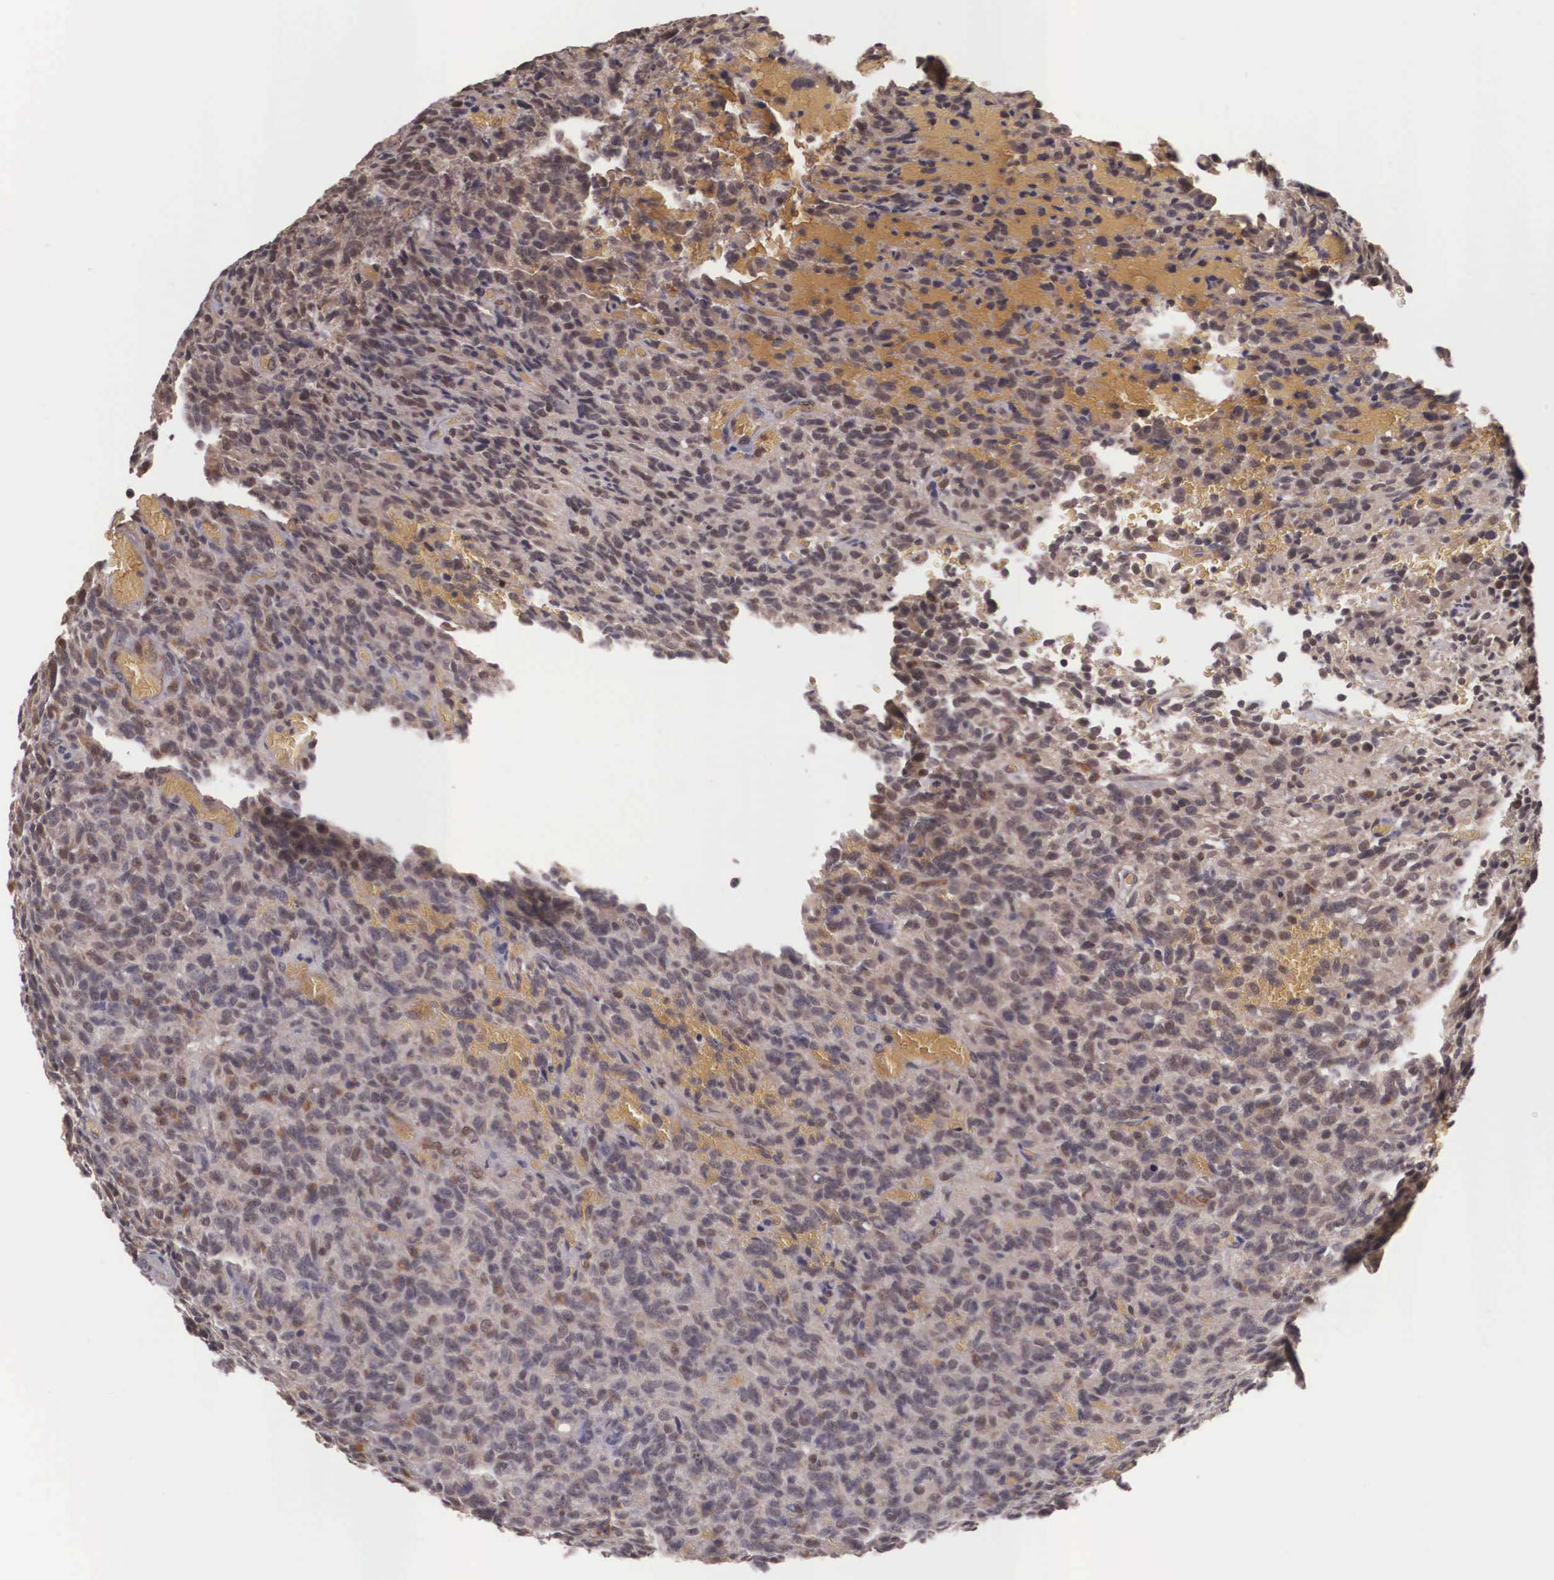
{"staining": {"intensity": "weak", "quantity": ">75%", "location": "cytoplasmic/membranous"}, "tissue": "glioma", "cell_type": "Tumor cells", "image_type": "cancer", "snomed": [{"axis": "morphology", "description": "Glioma, malignant, High grade"}, {"axis": "topography", "description": "Brain"}], "caption": "This image displays immunohistochemistry staining of human malignant high-grade glioma, with low weak cytoplasmic/membranous positivity in about >75% of tumor cells.", "gene": "VASH1", "patient": {"sex": "male", "age": 56}}